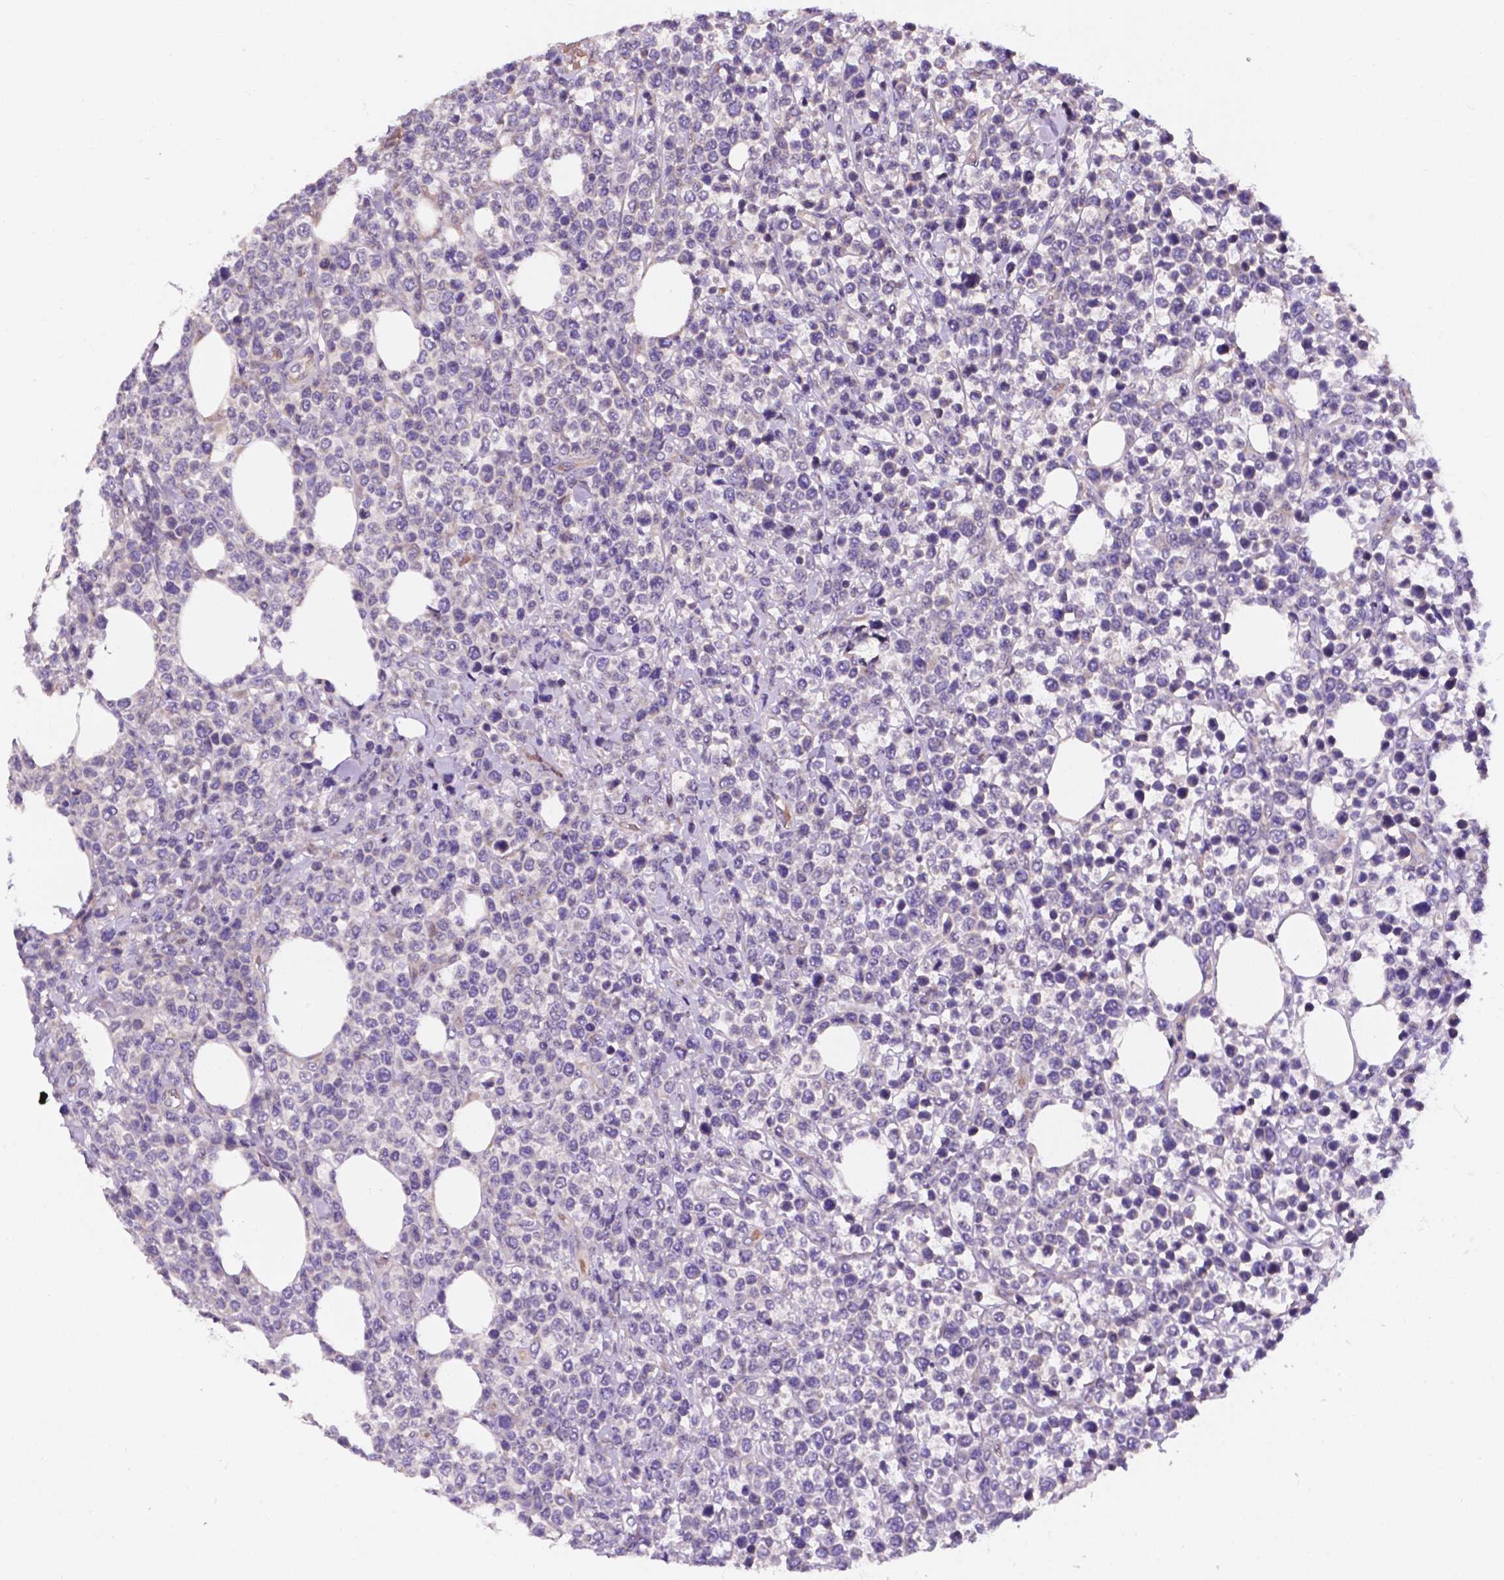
{"staining": {"intensity": "negative", "quantity": "none", "location": "none"}, "tissue": "lymphoma", "cell_type": "Tumor cells", "image_type": "cancer", "snomed": [{"axis": "morphology", "description": "Malignant lymphoma, non-Hodgkin's type, High grade"}, {"axis": "topography", "description": "Soft tissue"}], "caption": "A high-resolution image shows IHC staining of high-grade malignant lymphoma, non-Hodgkin's type, which demonstrates no significant staining in tumor cells. (Brightfield microscopy of DAB (3,3'-diaminobenzidine) immunohistochemistry at high magnification).", "gene": "TM4SF20", "patient": {"sex": "female", "age": 56}}